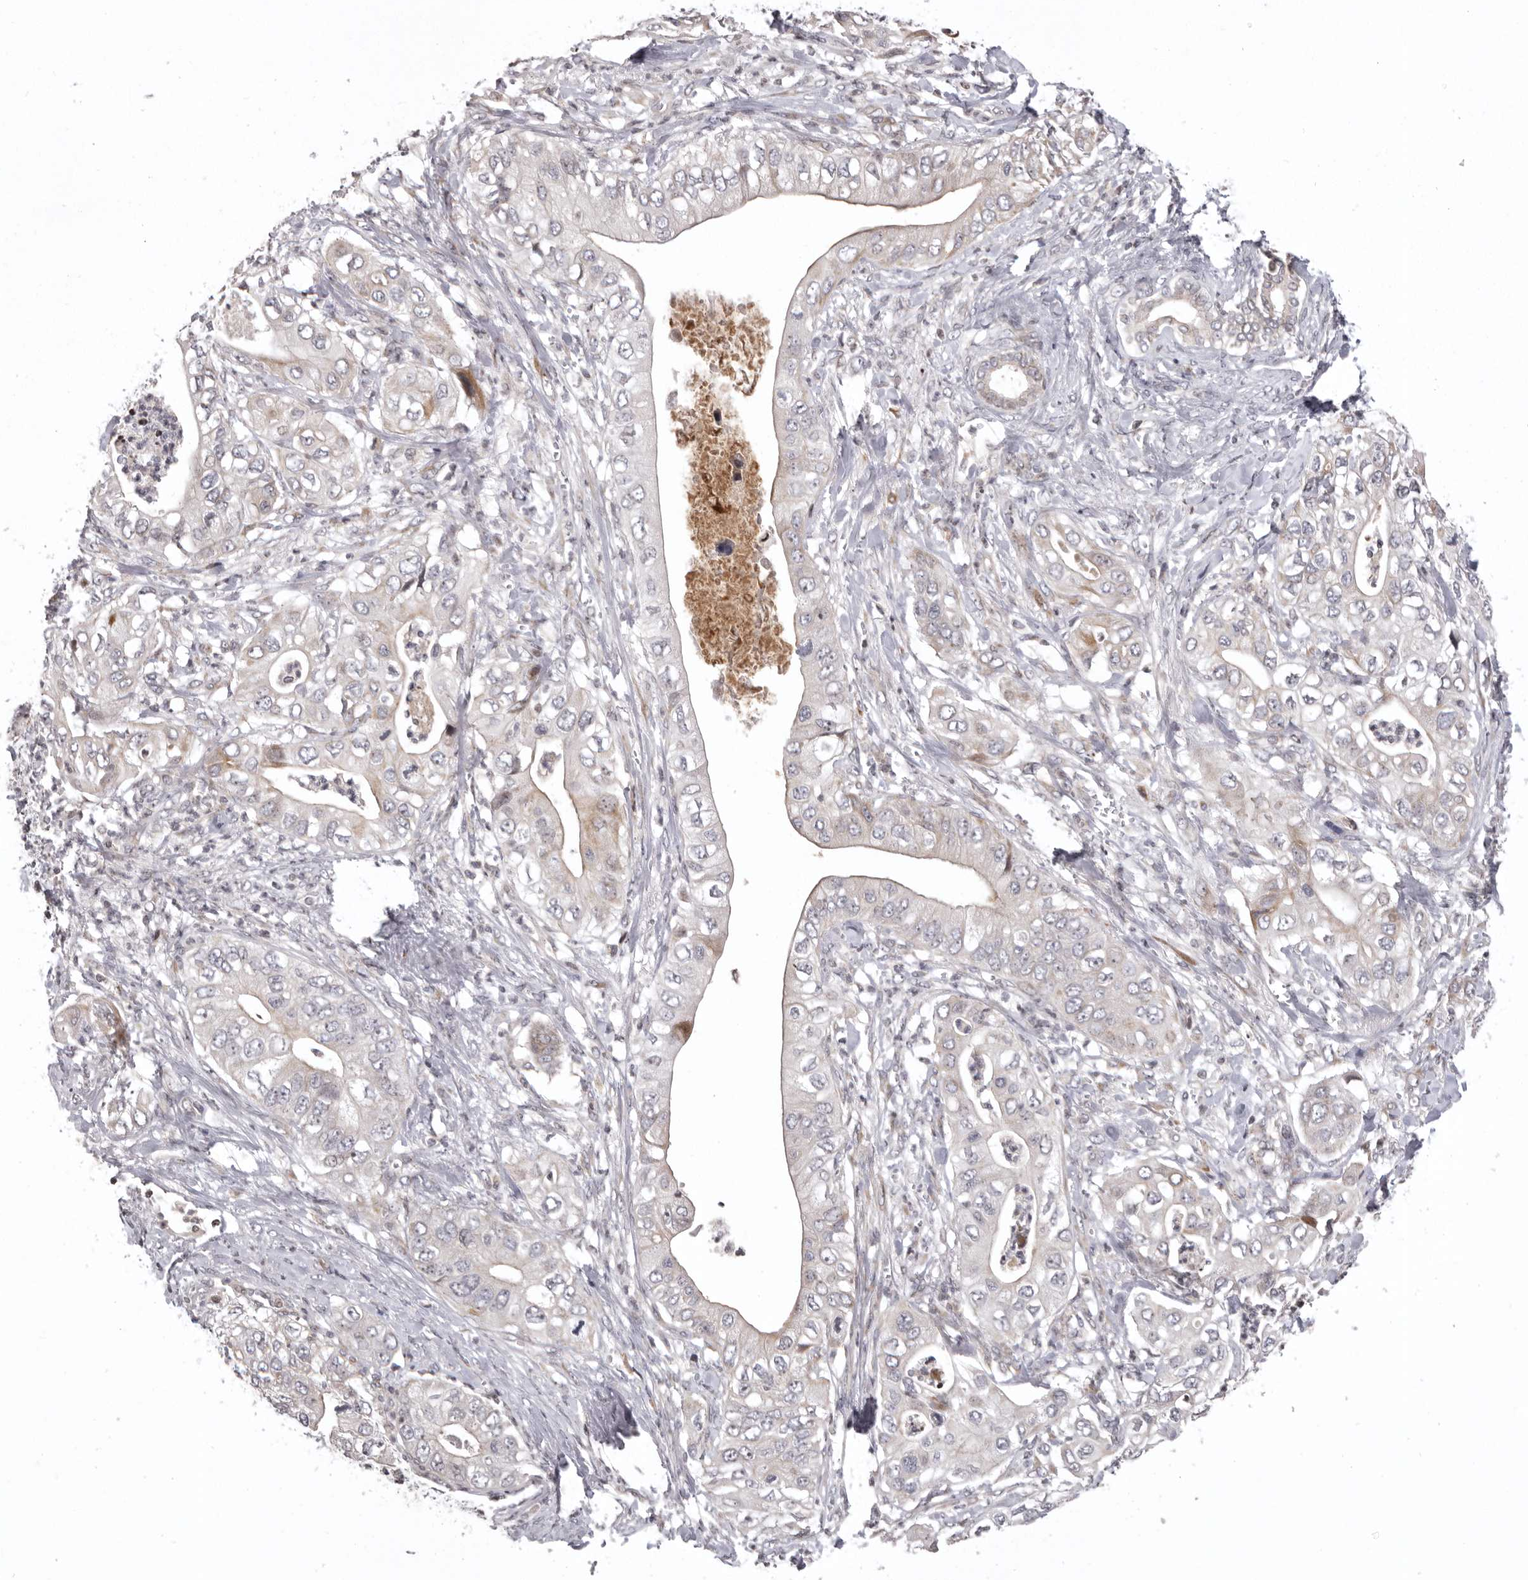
{"staining": {"intensity": "moderate", "quantity": "<25%", "location": "cytoplasmic/membranous,nuclear"}, "tissue": "pancreatic cancer", "cell_type": "Tumor cells", "image_type": "cancer", "snomed": [{"axis": "morphology", "description": "Adenocarcinoma, NOS"}, {"axis": "topography", "description": "Pancreas"}], "caption": "Human adenocarcinoma (pancreatic) stained with a brown dye shows moderate cytoplasmic/membranous and nuclear positive staining in about <25% of tumor cells.", "gene": "AZIN1", "patient": {"sex": "female", "age": 78}}